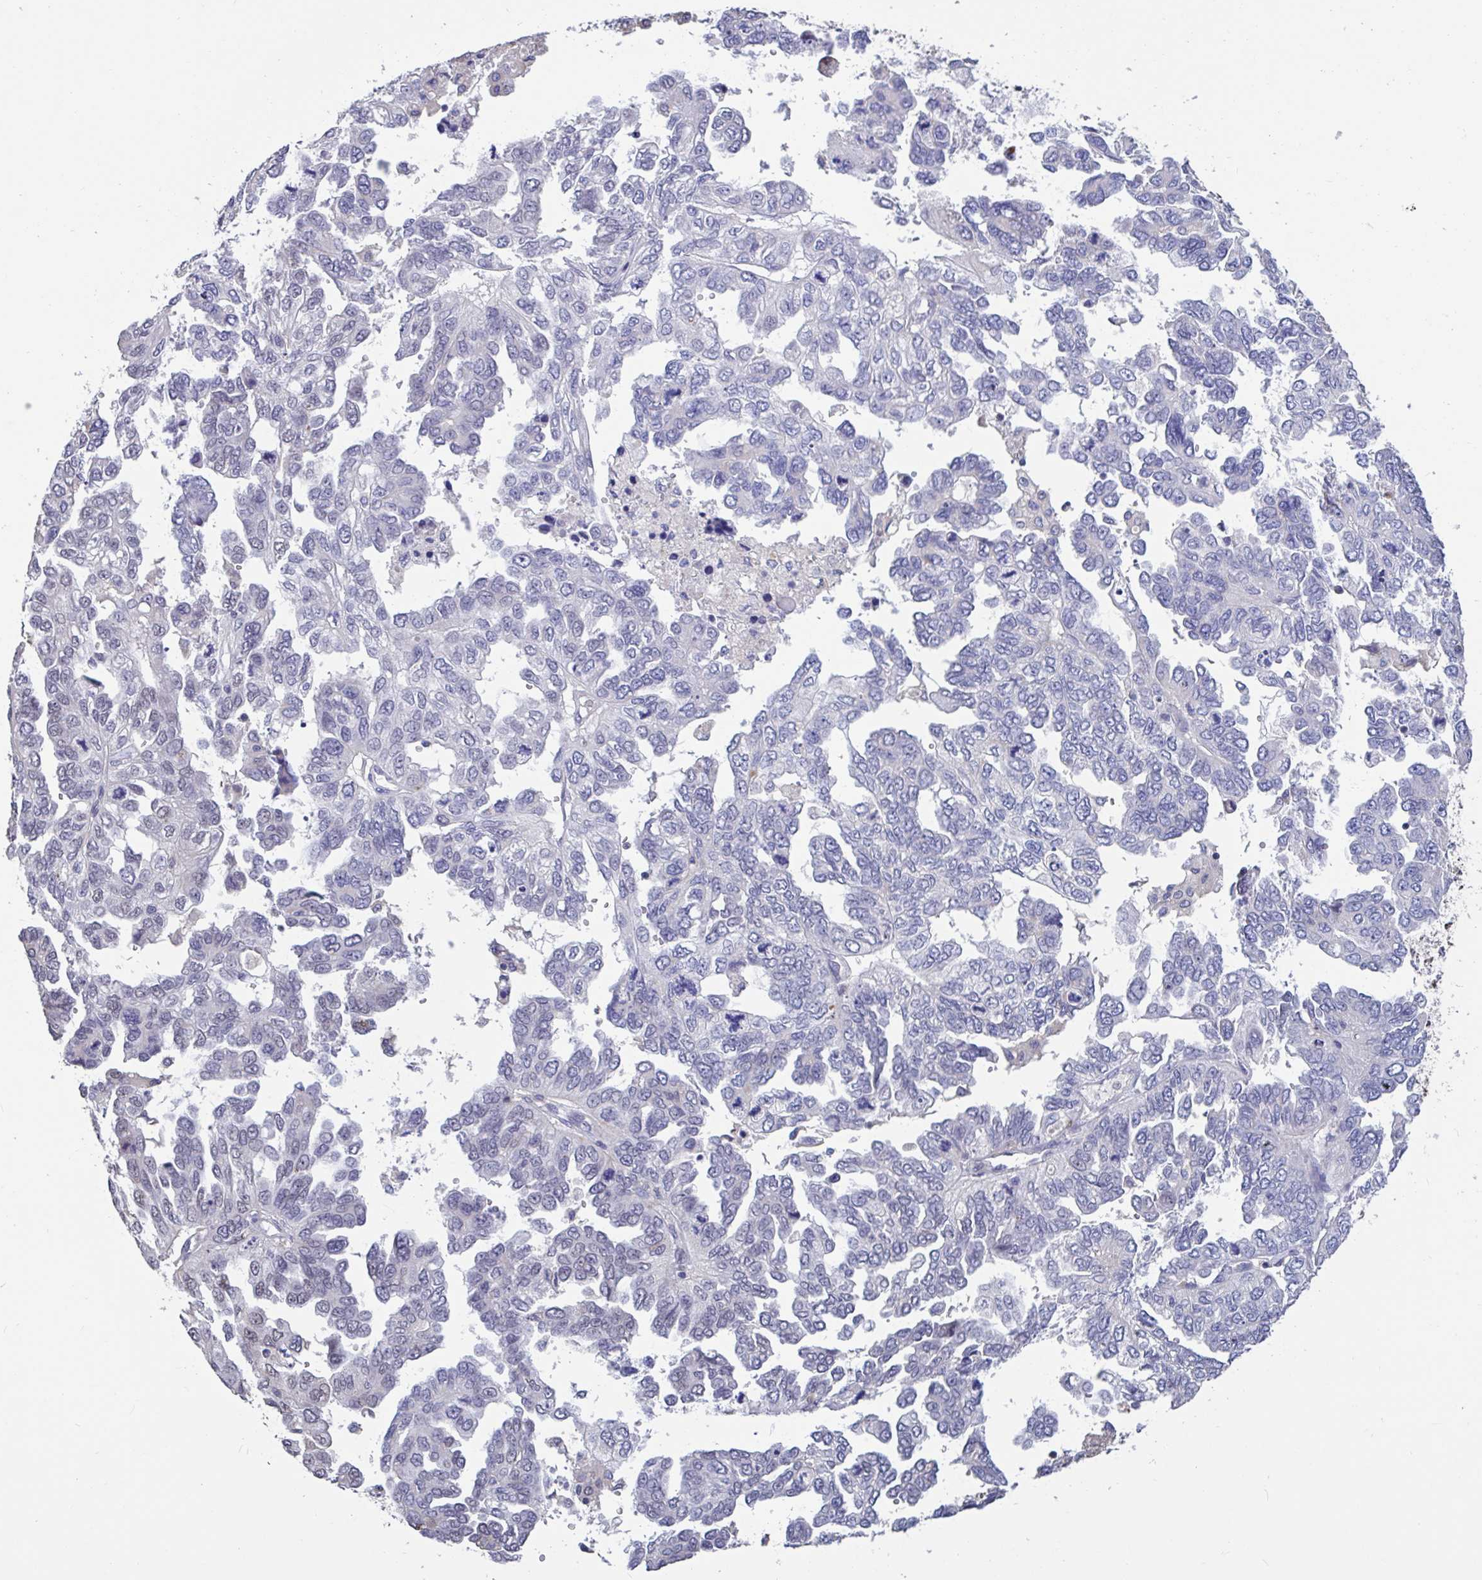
{"staining": {"intensity": "negative", "quantity": "none", "location": "none"}, "tissue": "ovarian cancer", "cell_type": "Tumor cells", "image_type": "cancer", "snomed": [{"axis": "morphology", "description": "Cystadenocarcinoma, serous, NOS"}, {"axis": "topography", "description": "Ovary"}], "caption": "Immunohistochemistry of serous cystadenocarcinoma (ovarian) shows no expression in tumor cells. Brightfield microscopy of IHC stained with DAB (brown) and hematoxylin (blue), captured at high magnification.", "gene": "DDX39A", "patient": {"sex": "female", "age": 53}}